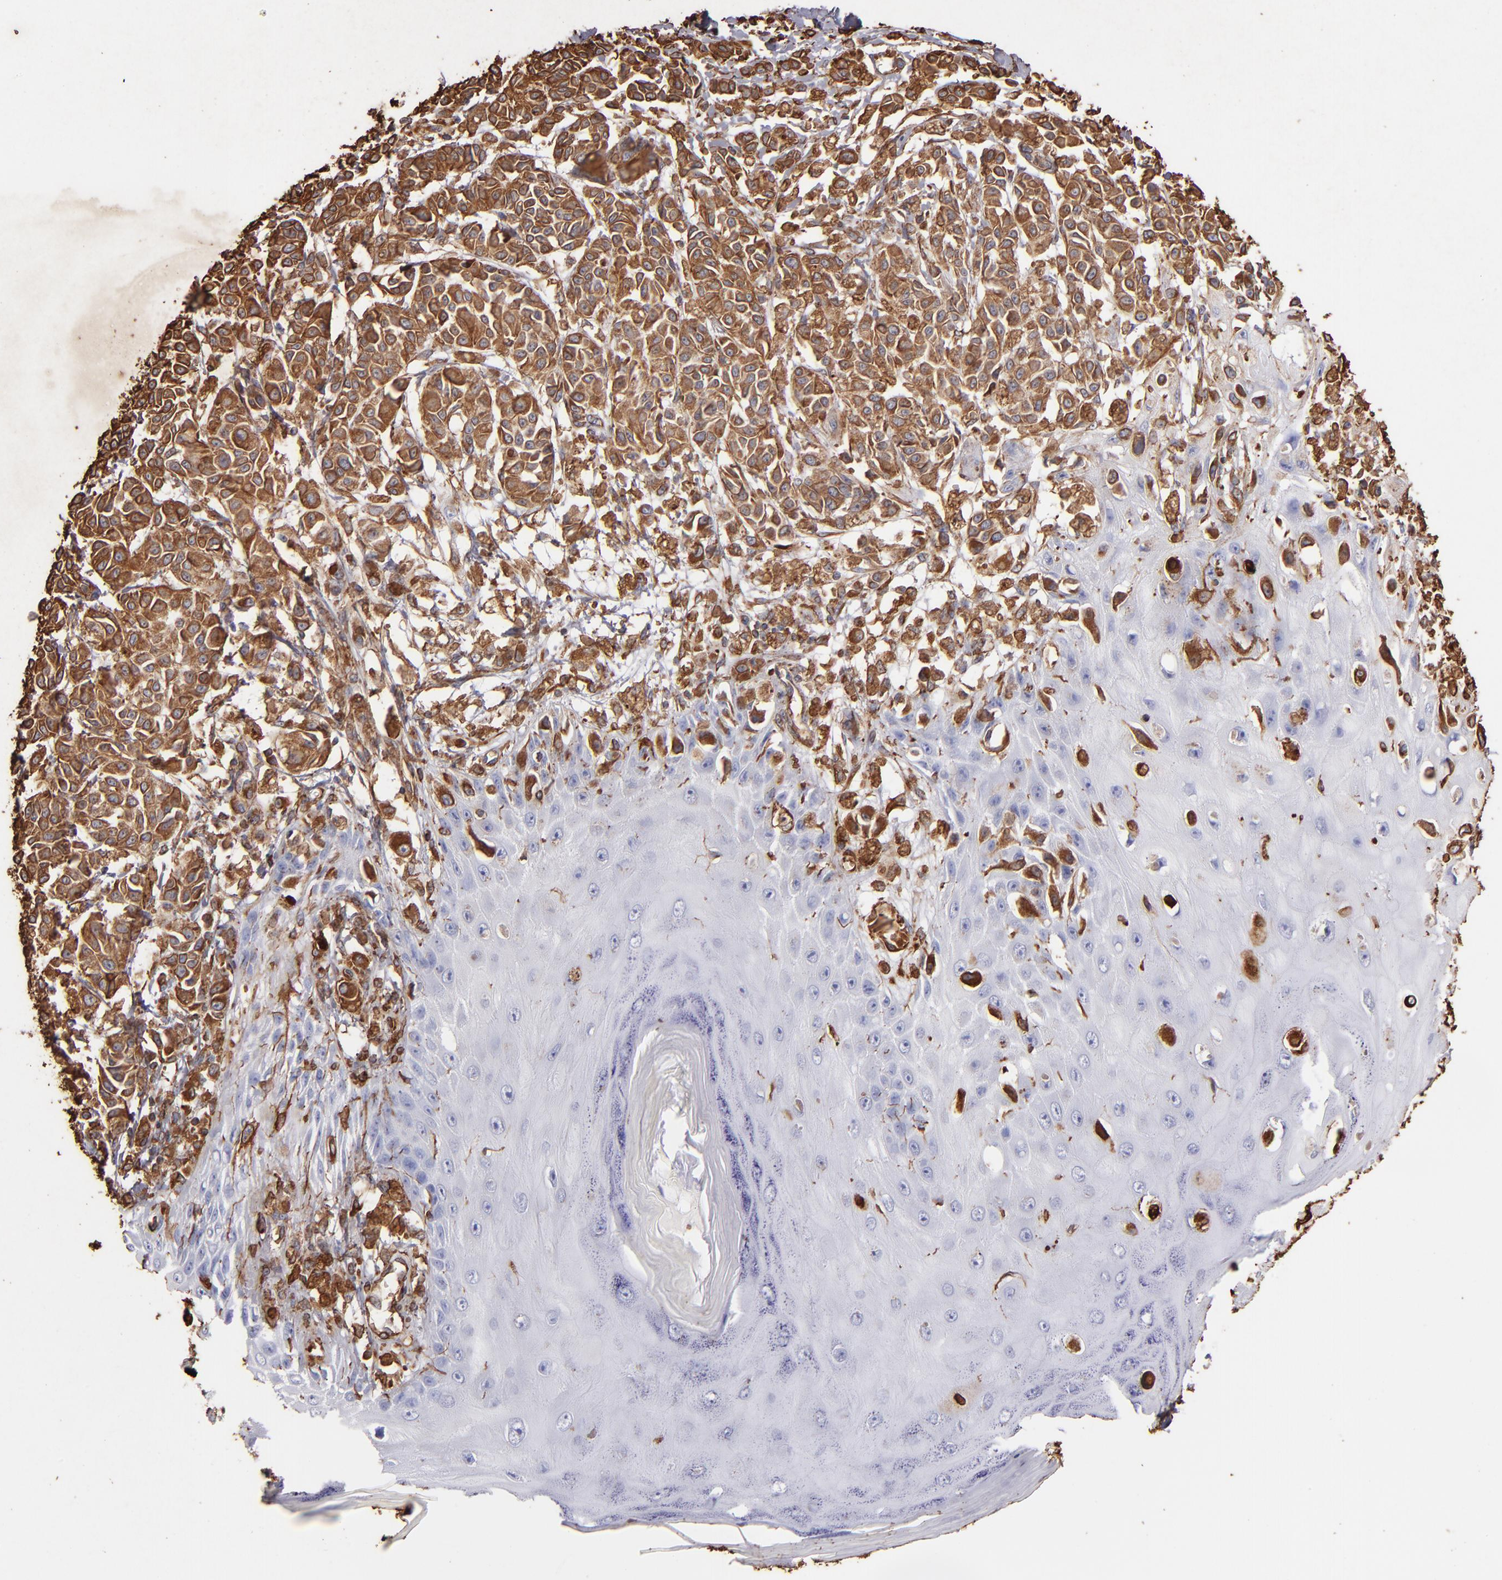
{"staining": {"intensity": "strong", "quantity": ">75%", "location": "cytoplasmic/membranous,nuclear"}, "tissue": "melanoma", "cell_type": "Tumor cells", "image_type": "cancer", "snomed": [{"axis": "morphology", "description": "Malignant melanoma, NOS"}, {"axis": "topography", "description": "Skin"}], "caption": "Strong cytoplasmic/membranous and nuclear staining is identified in approximately >75% of tumor cells in malignant melanoma. The staining is performed using DAB brown chromogen to label protein expression. The nuclei are counter-stained blue using hematoxylin.", "gene": "VIM", "patient": {"sex": "male", "age": 76}}